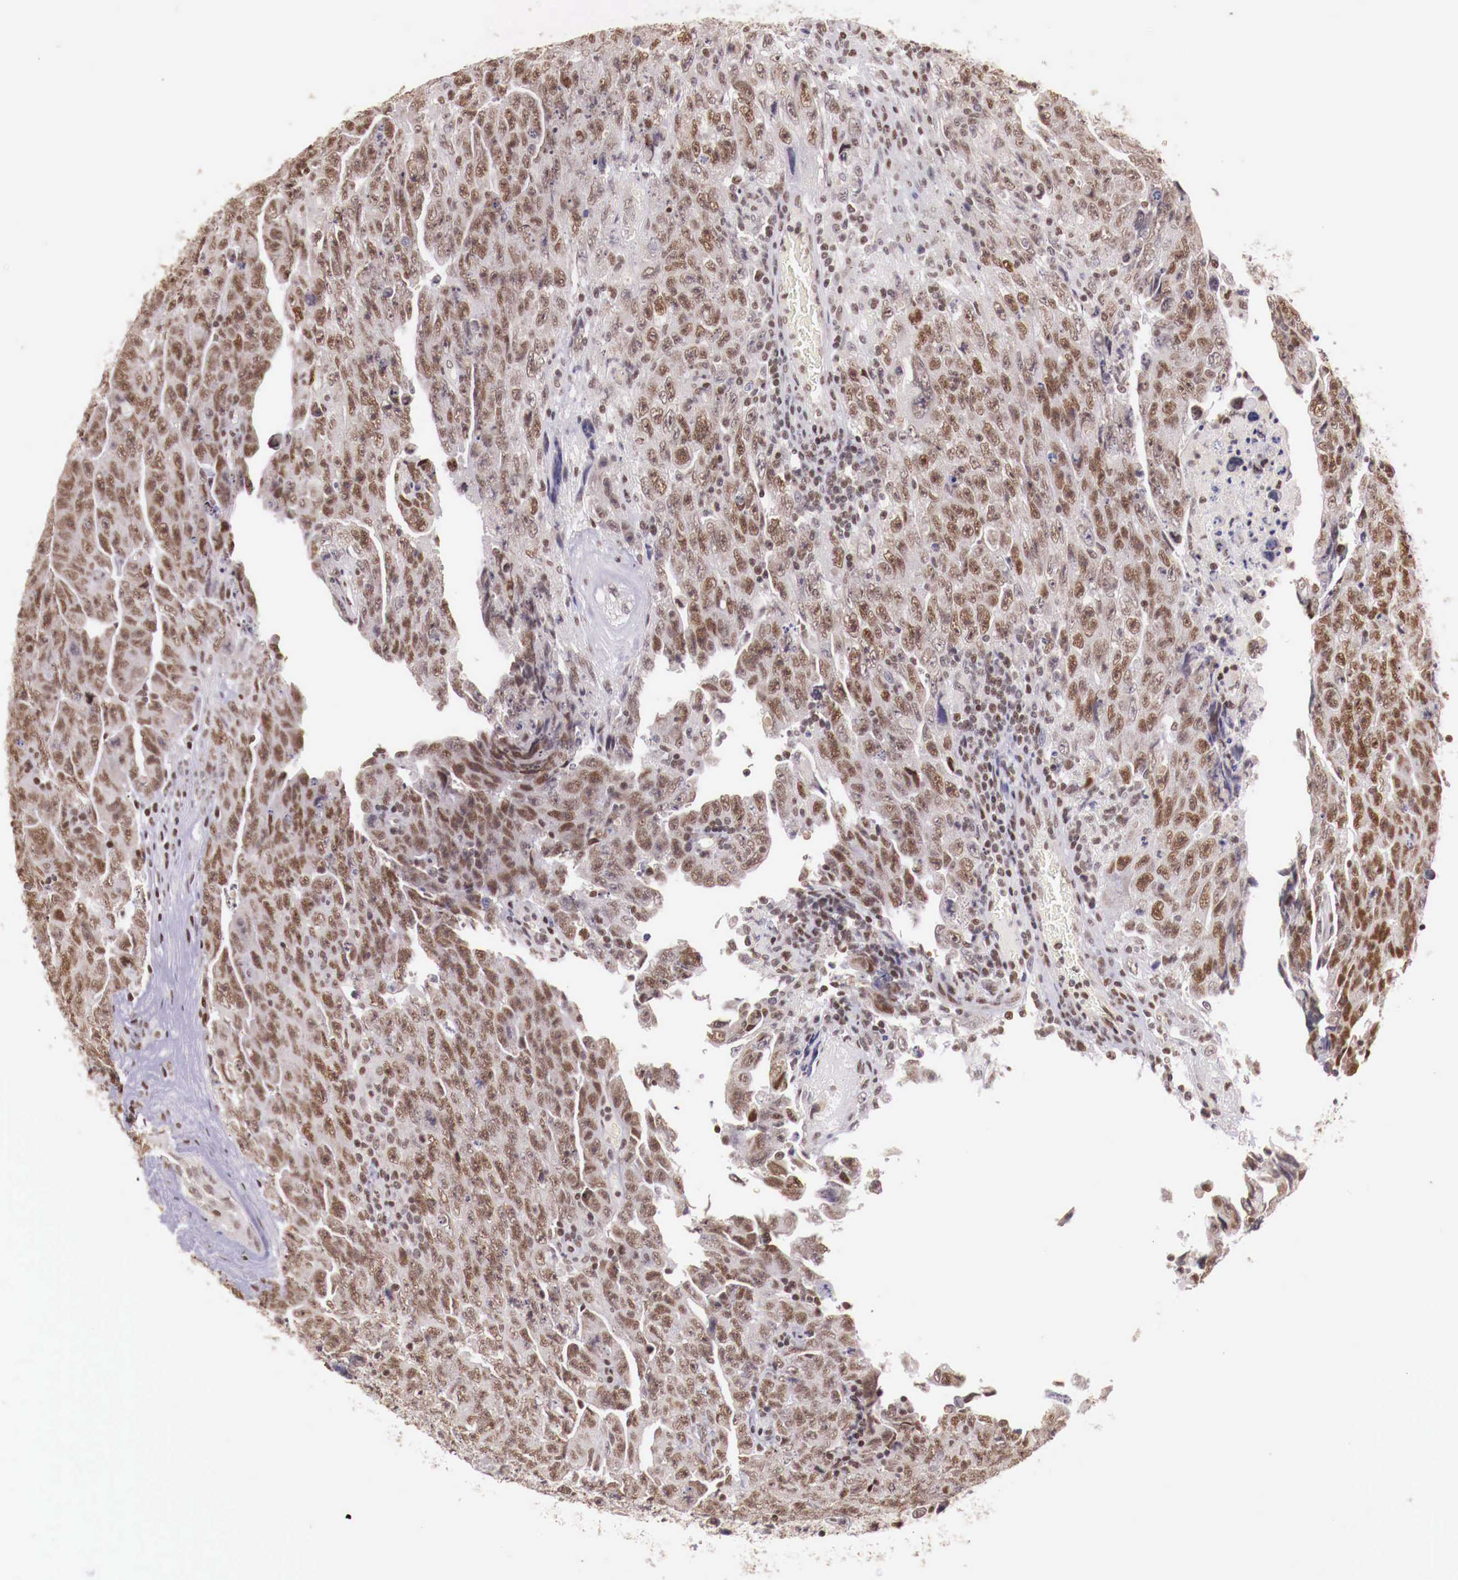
{"staining": {"intensity": "weak", "quantity": ">75%", "location": "nuclear"}, "tissue": "testis cancer", "cell_type": "Tumor cells", "image_type": "cancer", "snomed": [{"axis": "morphology", "description": "Carcinoma, Embryonal, NOS"}, {"axis": "topography", "description": "Testis"}], "caption": "Brown immunohistochemical staining in embryonal carcinoma (testis) shows weak nuclear positivity in about >75% of tumor cells. (IHC, brightfield microscopy, high magnification).", "gene": "SP1", "patient": {"sex": "male", "age": 28}}